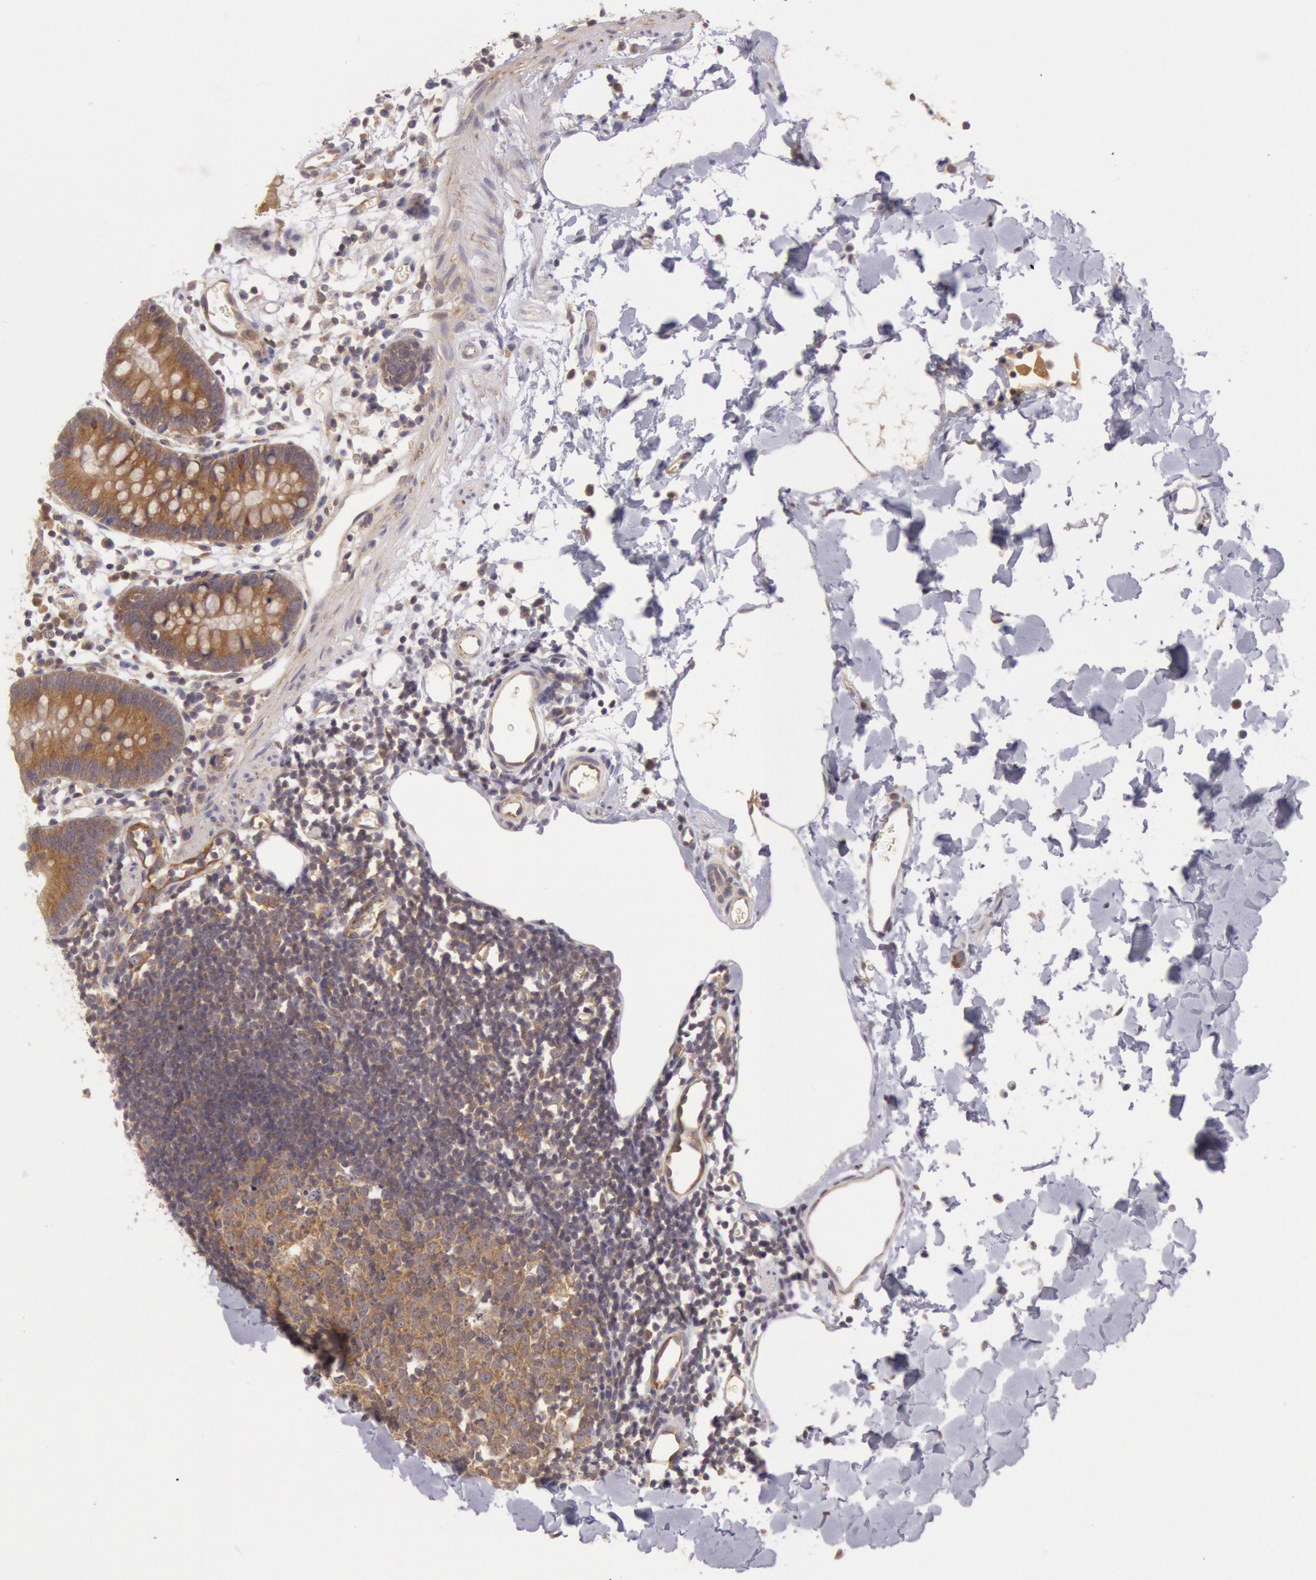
{"staining": {"intensity": "moderate", "quantity": ">75%", "location": "cytoplasmic/membranous"}, "tissue": "colon", "cell_type": "Endothelial cells", "image_type": "normal", "snomed": [{"axis": "morphology", "description": "Normal tissue, NOS"}, {"axis": "topography", "description": "Colon"}], "caption": "Moderate cytoplasmic/membranous expression is present in approximately >75% of endothelial cells in normal colon.", "gene": "CHUK", "patient": {"sex": "male", "age": 14}}